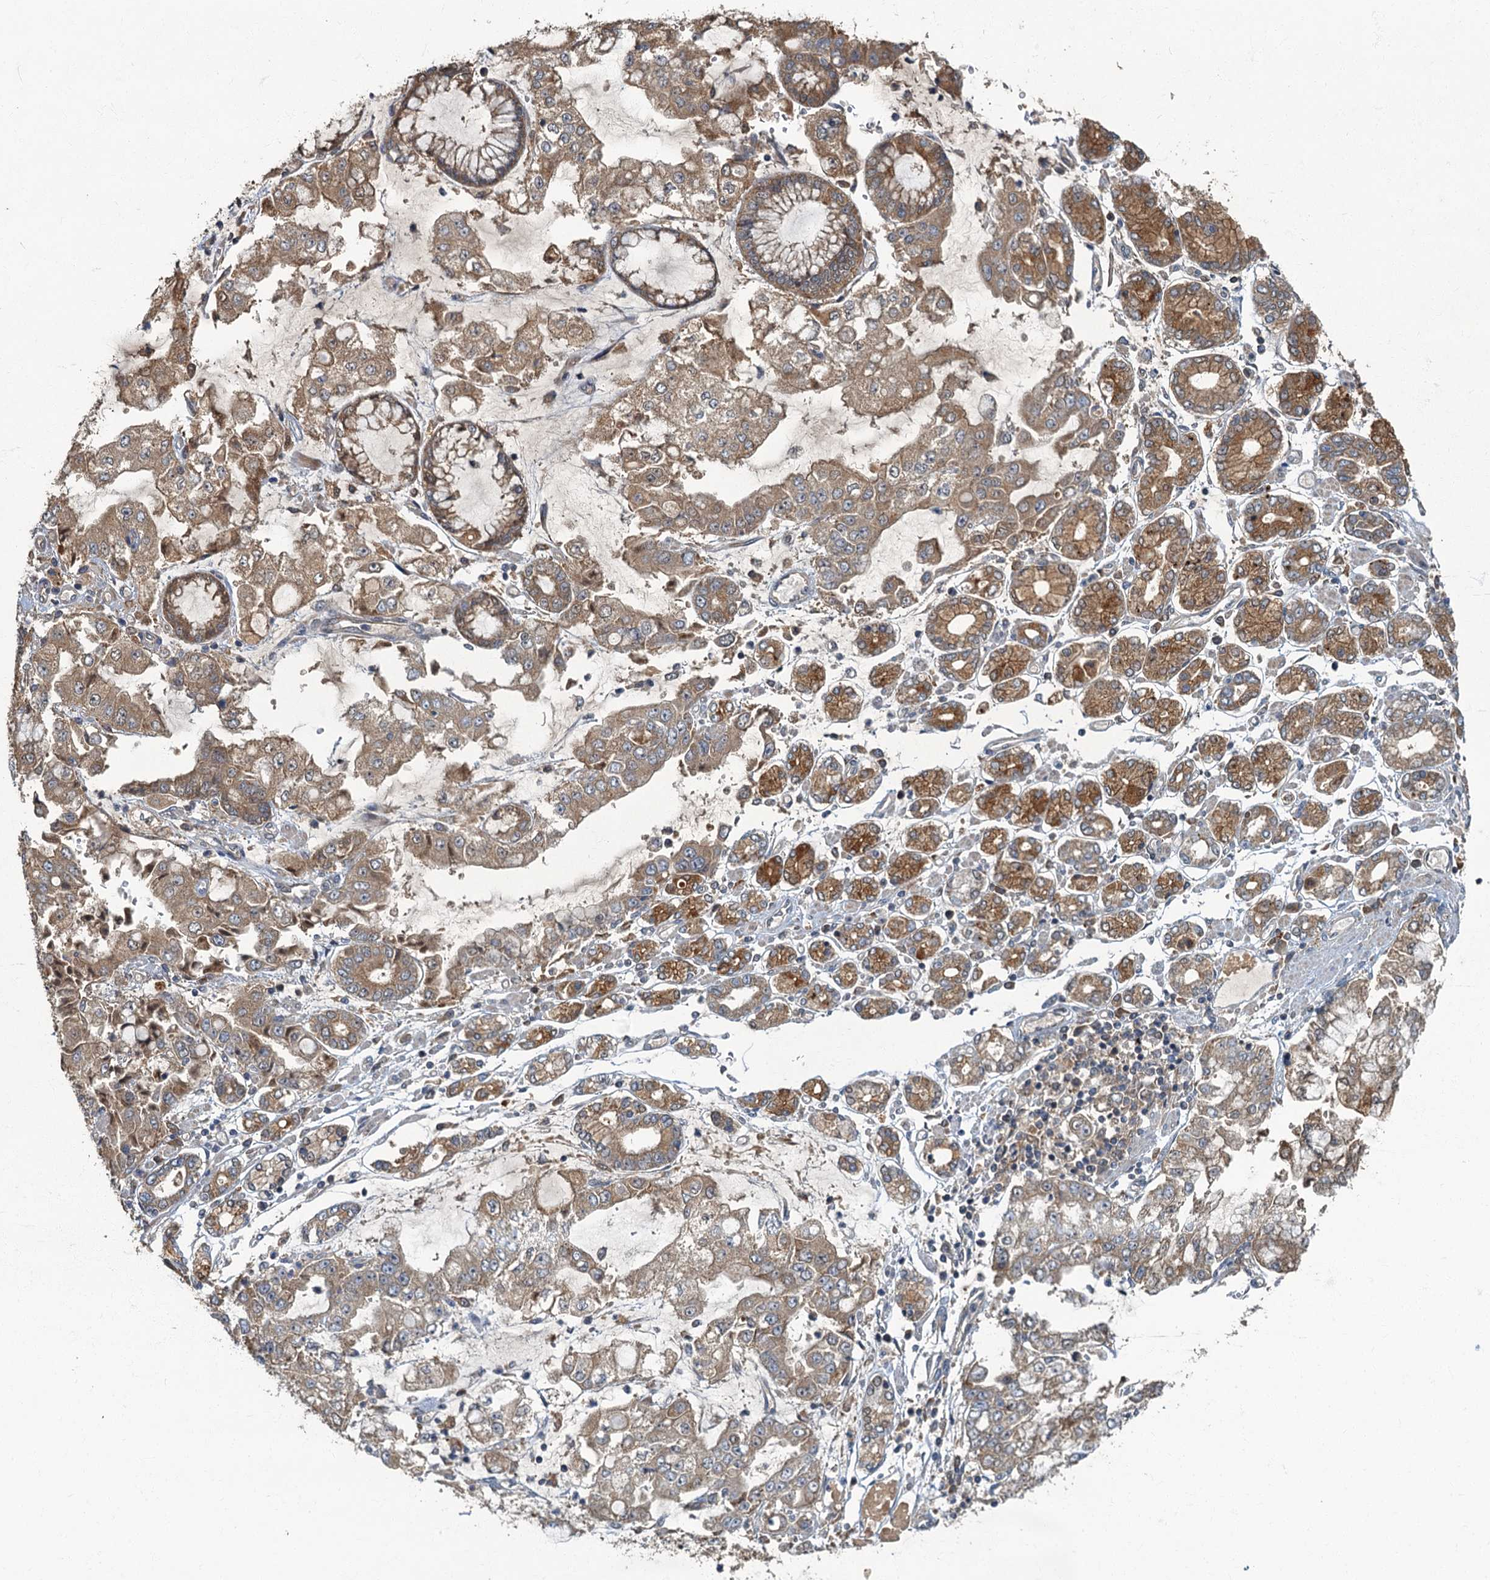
{"staining": {"intensity": "moderate", "quantity": ">75%", "location": "cytoplasmic/membranous"}, "tissue": "stomach cancer", "cell_type": "Tumor cells", "image_type": "cancer", "snomed": [{"axis": "morphology", "description": "Adenocarcinoma, NOS"}, {"axis": "topography", "description": "Stomach"}], "caption": "Human stomach adenocarcinoma stained with a brown dye reveals moderate cytoplasmic/membranous positive positivity in about >75% of tumor cells.", "gene": "WDCP", "patient": {"sex": "male", "age": 76}}